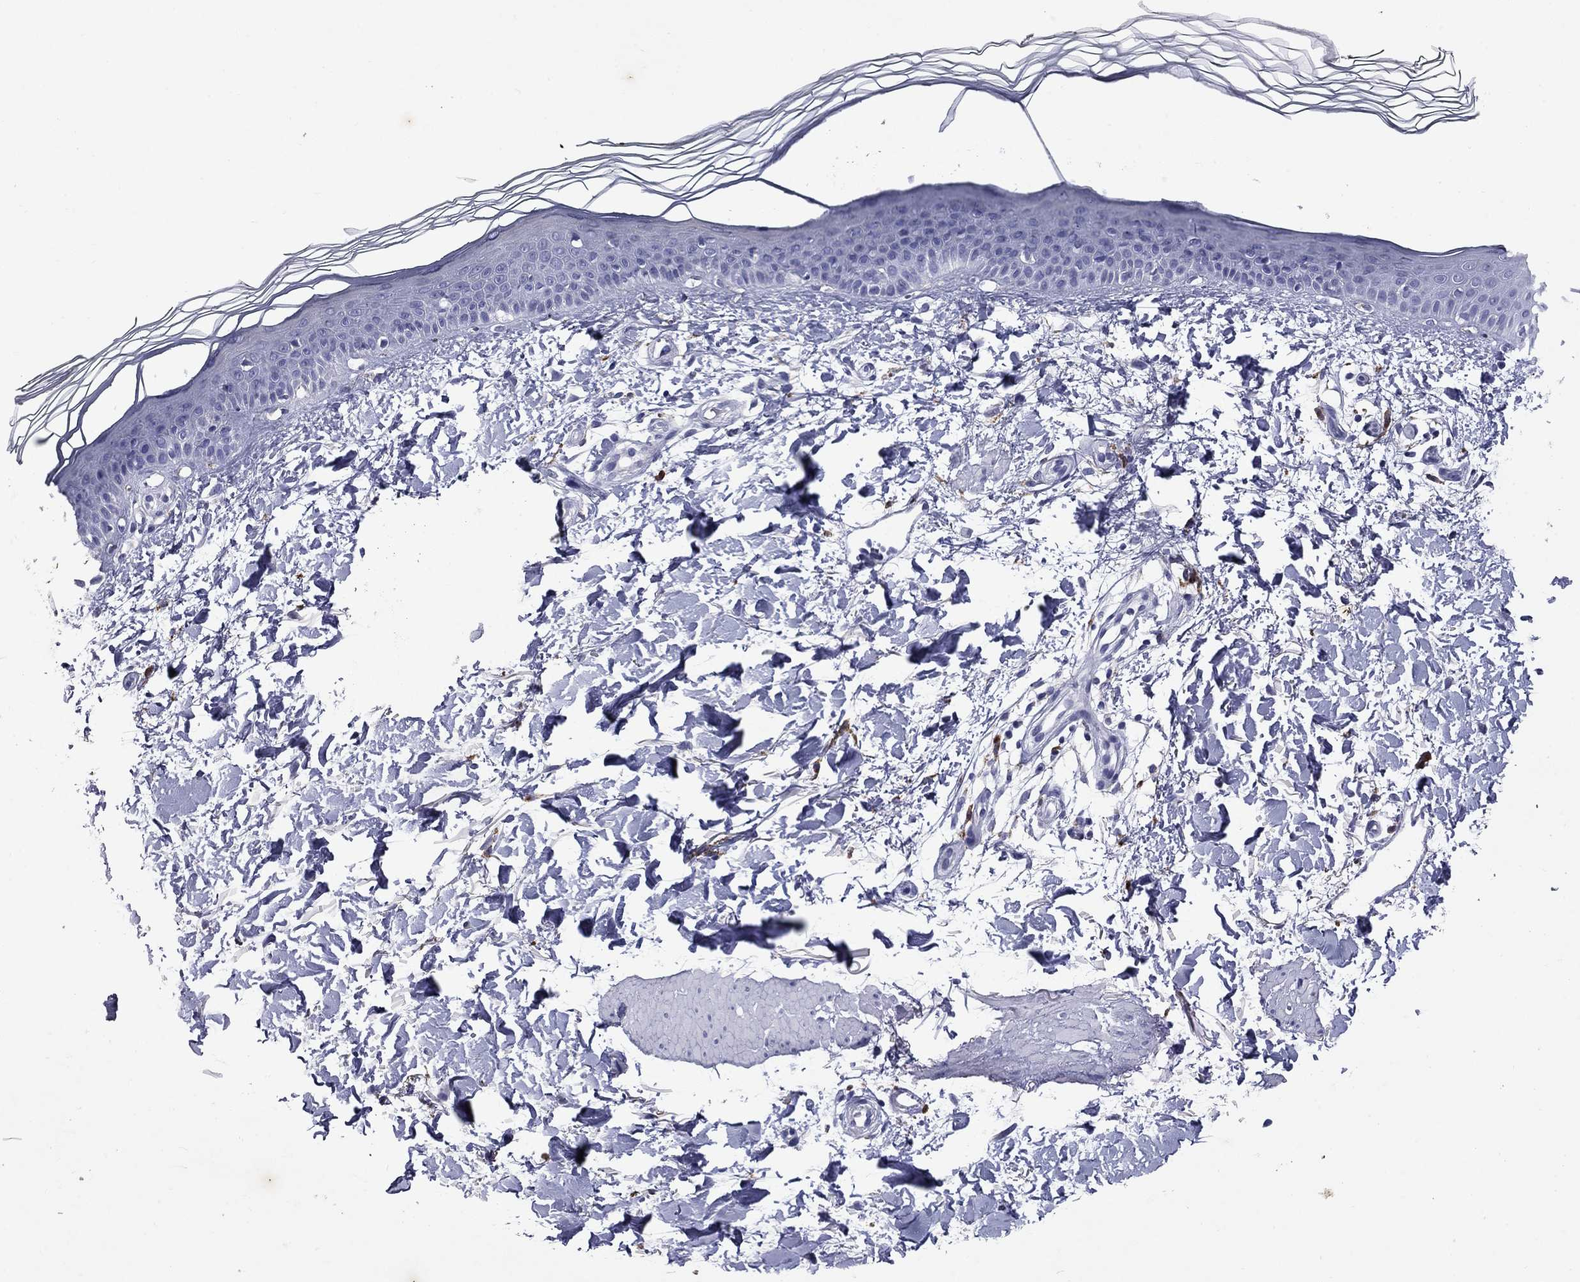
{"staining": {"intensity": "negative", "quantity": "none", "location": "none"}, "tissue": "skin", "cell_type": "Fibroblasts", "image_type": "normal", "snomed": [{"axis": "morphology", "description": "Normal tissue, NOS"}, {"axis": "topography", "description": "Skin"}], "caption": "Immunohistochemical staining of unremarkable skin reveals no significant staining in fibroblasts. Nuclei are stained in blue.", "gene": "MADCAM1", "patient": {"sex": "female", "age": 62}}